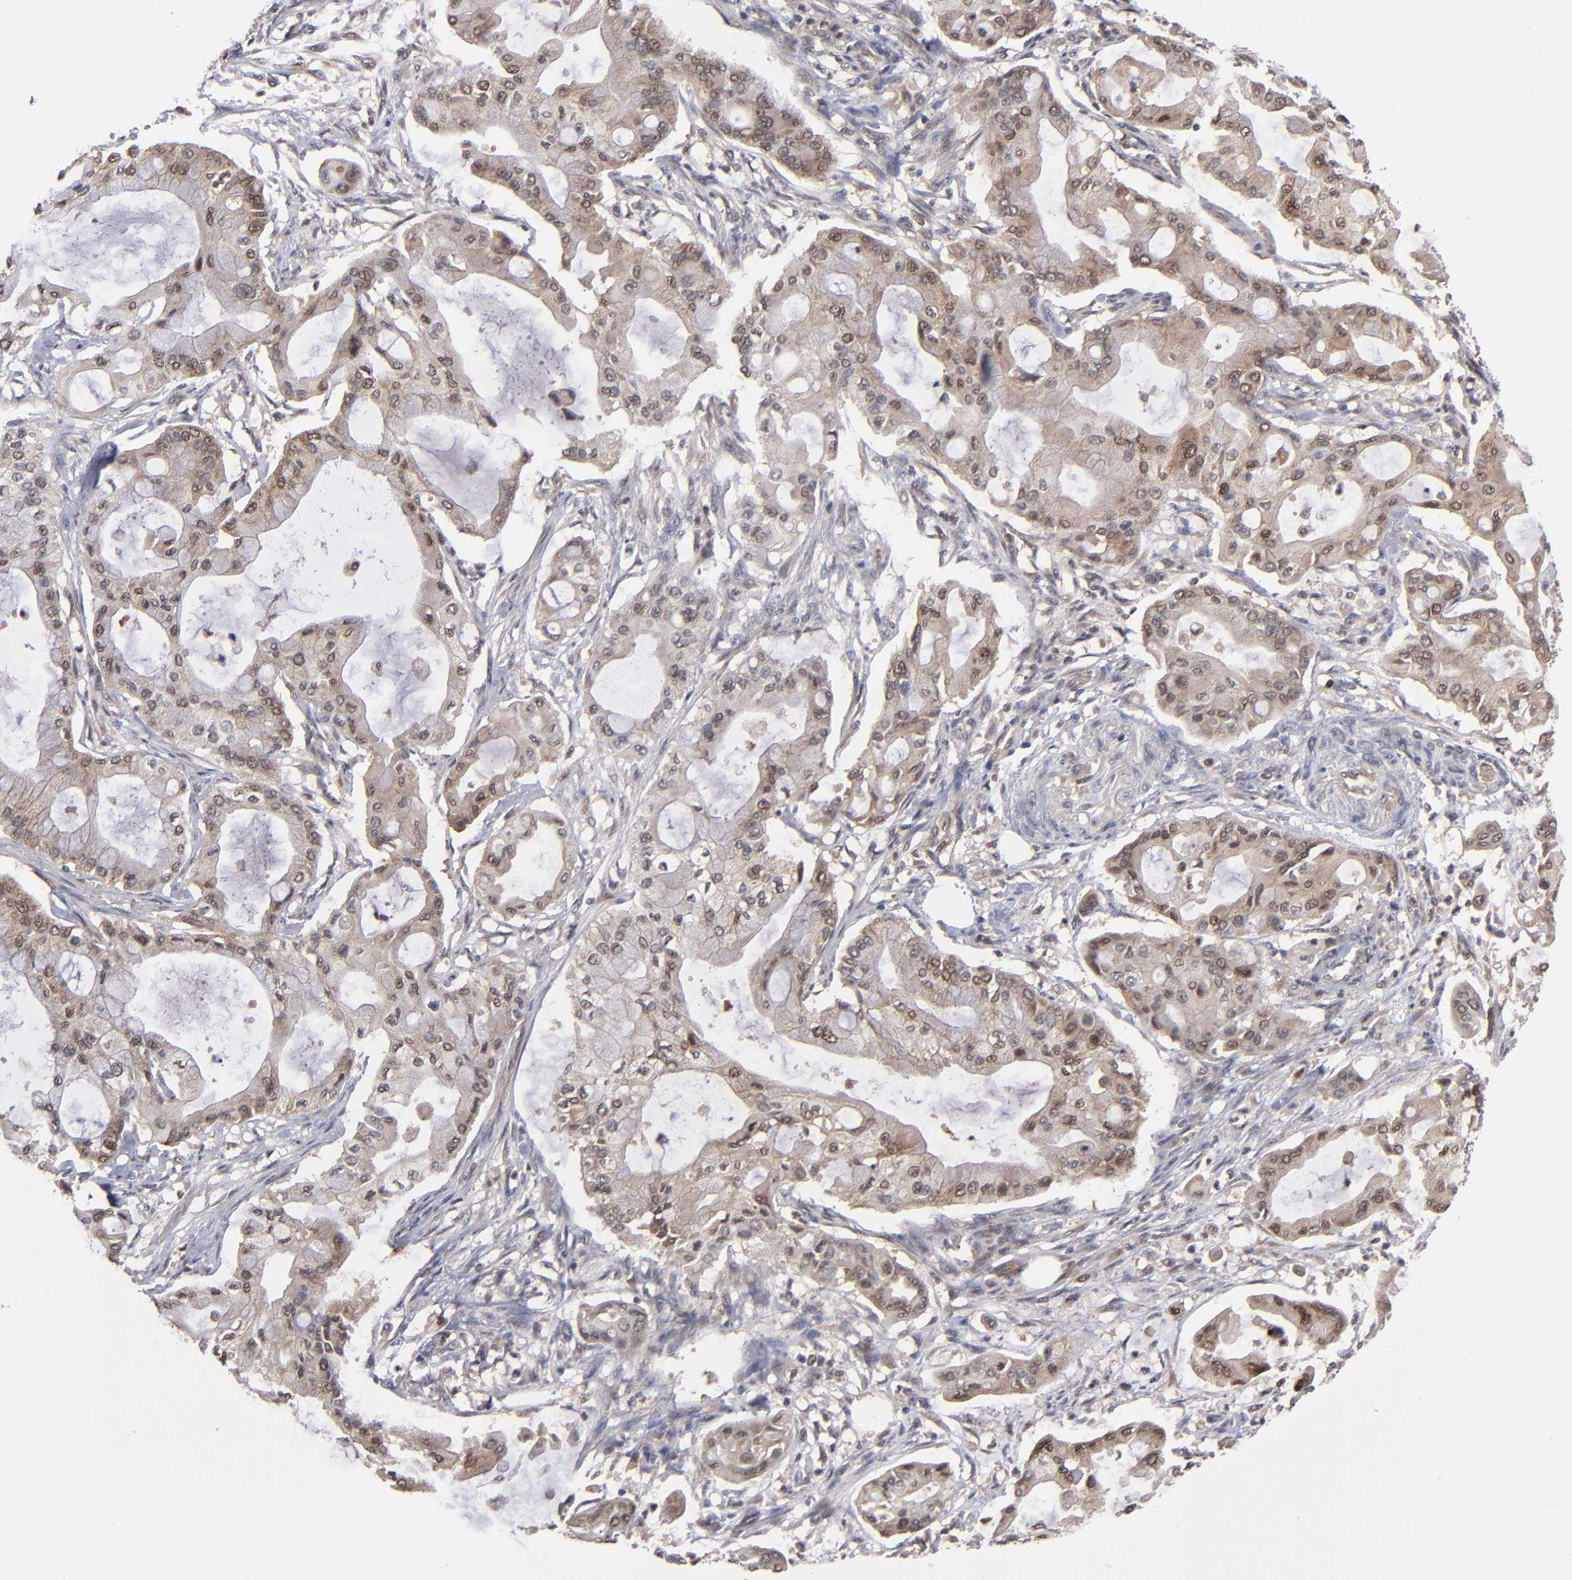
{"staining": {"intensity": "weak", "quantity": ">75%", "location": "cytoplasmic/membranous,nuclear"}, "tissue": "pancreatic cancer", "cell_type": "Tumor cells", "image_type": "cancer", "snomed": [{"axis": "morphology", "description": "Adenocarcinoma, NOS"}, {"axis": "morphology", "description": "Adenocarcinoma, metastatic, NOS"}, {"axis": "topography", "description": "Lymph node"}, {"axis": "topography", "description": "Pancreas"}, {"axis": "topography", "description": "Duodenum"}], "caption": "Human pancreatic metastatic adenocarcinoma stained with a protein marker displays weak staining in tumor cells.", "gene": "ALG13", "patient": {"sex": "female", "age": 64}}